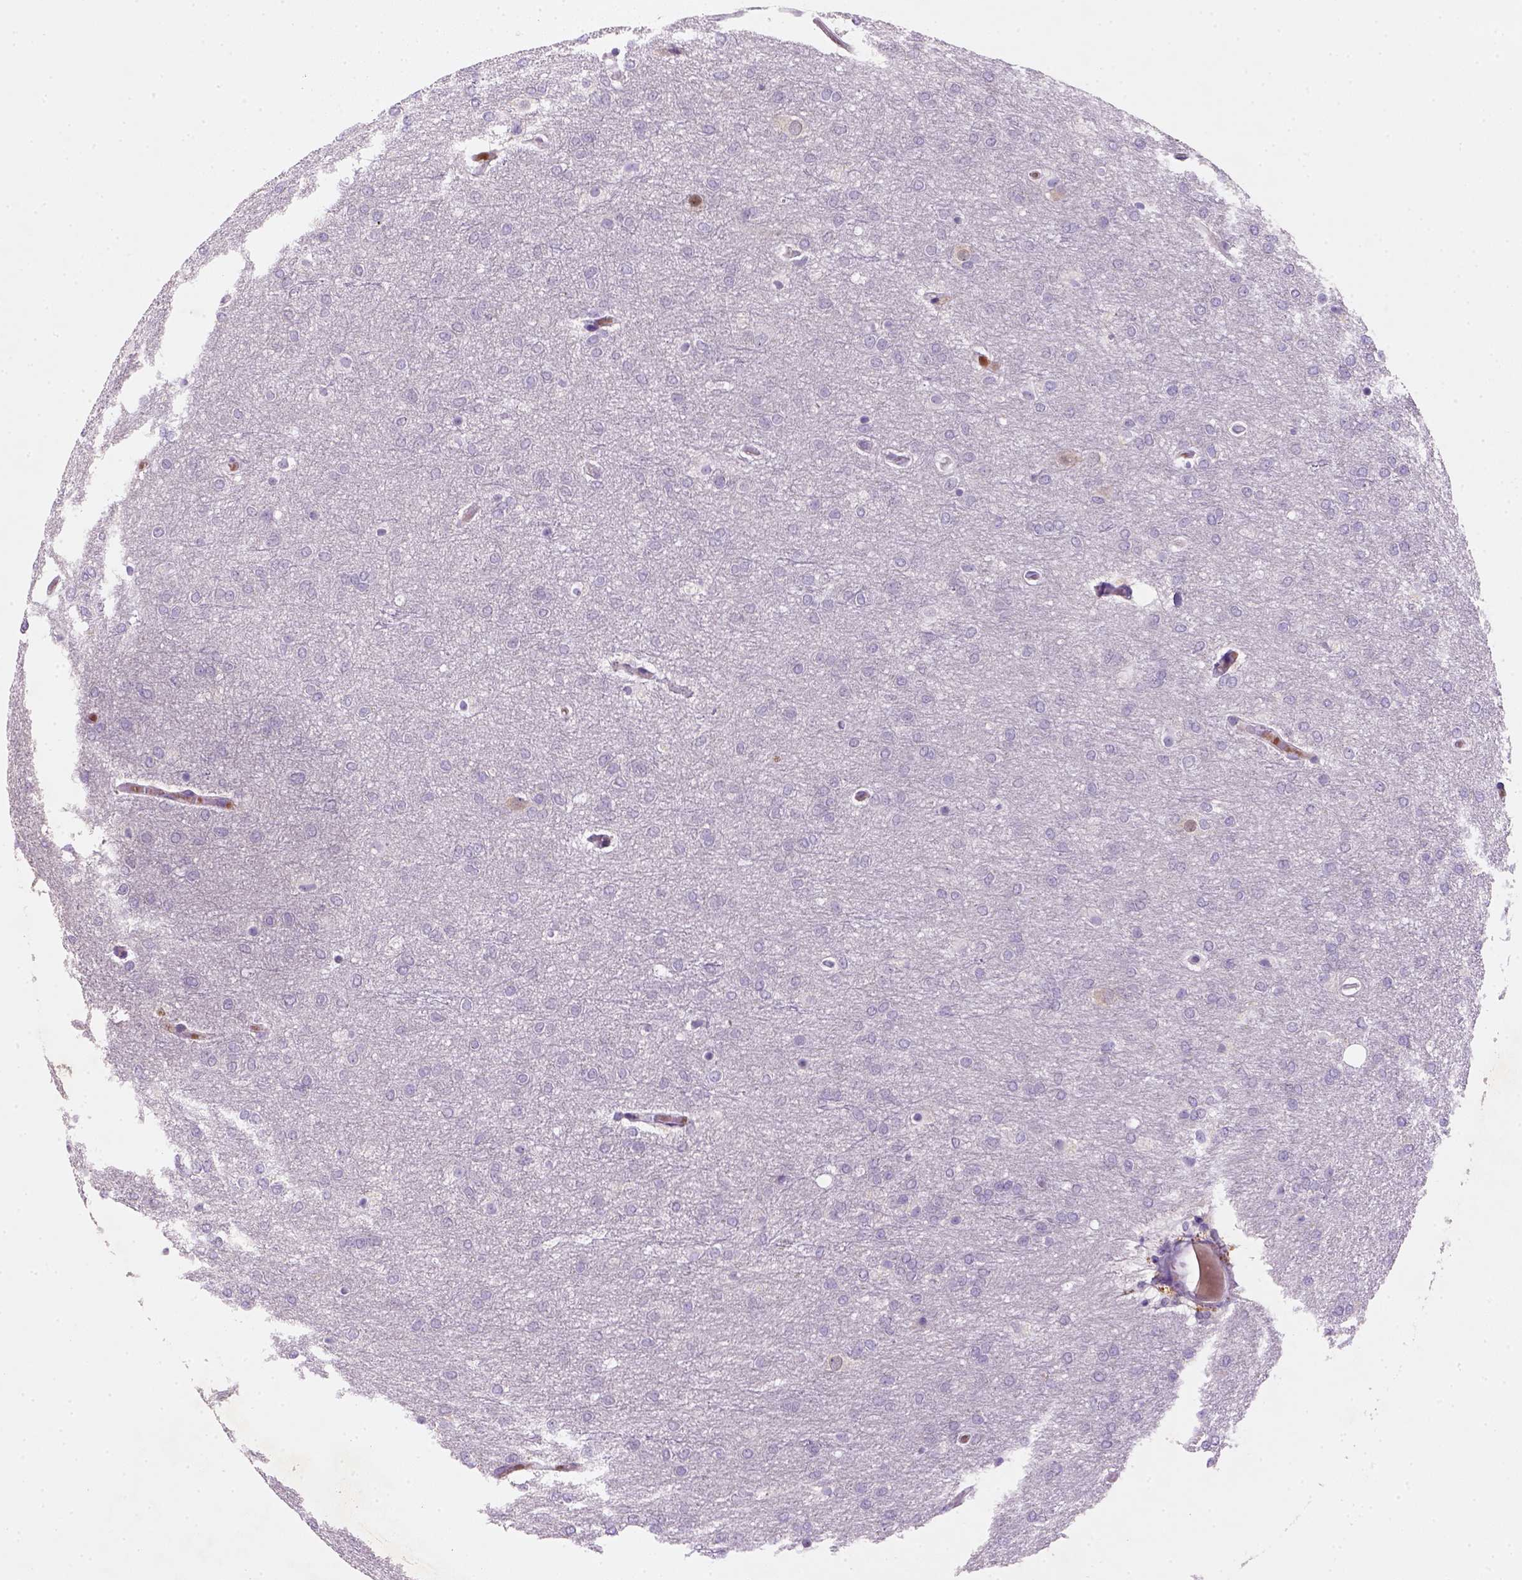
{"staining": {"intensity": "negative", "quantity": "none", "location": "none"}, "tissue": "glioma", "cell_type": "Tumor cells", "image_type": "cancer", "snomed": [{"axis": "morphology", "description": "Glioma, malignant, High grade"}, {"axis": "topography", "description": "Brain"}], "caption": "Immunohistochemistry of human glioma reveals no staining in tumor cells. The staining is performed using DAB brown chromogen with nuclei counter-stained in using hematoxylin.", "gene": "ZMAT4", "patient": {"sex": "female", "age": 61}}